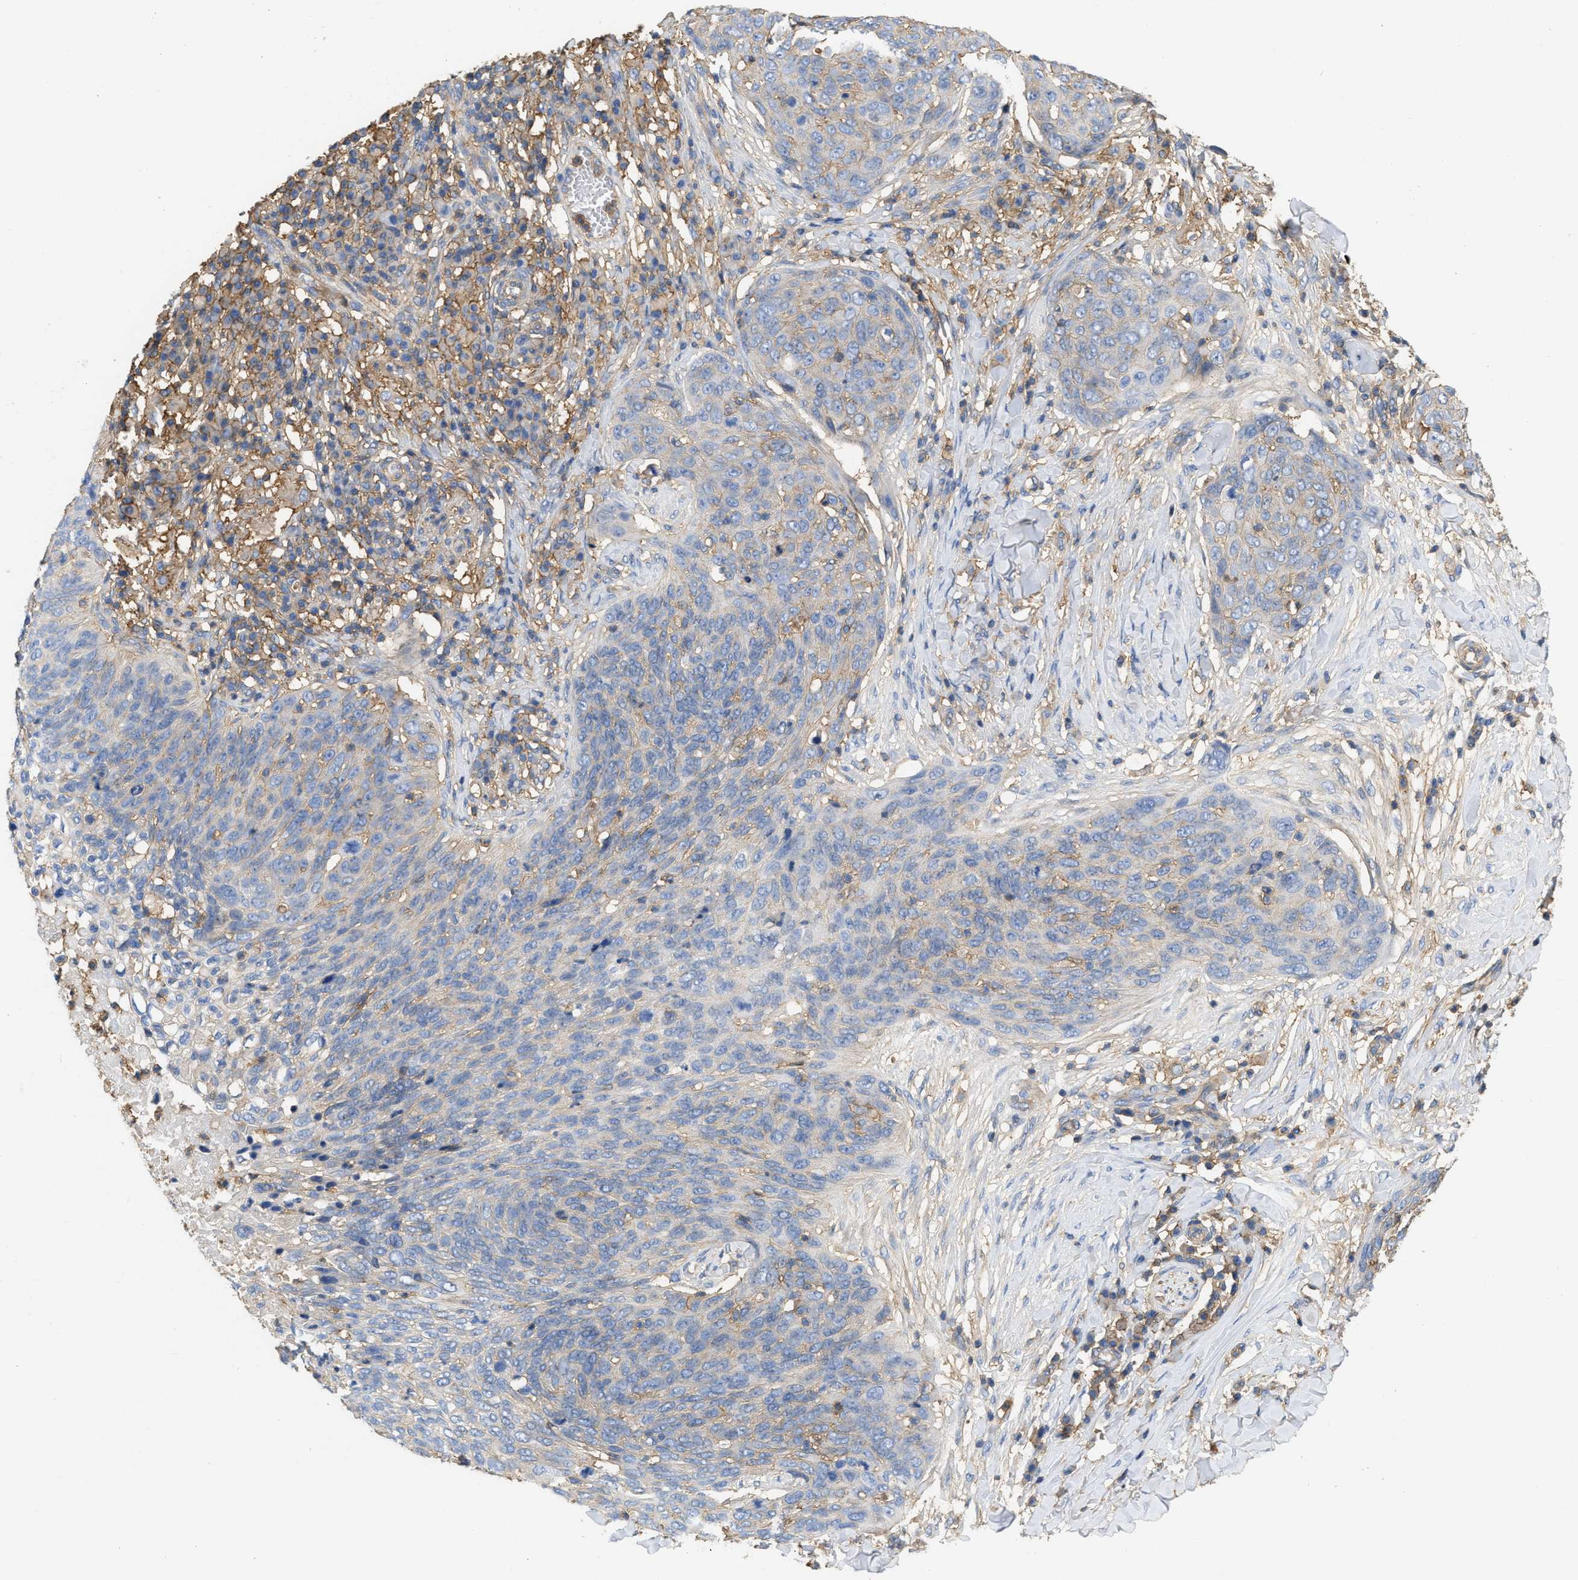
{"staining": {"intensity": "weak", "quantity": "25%-75%", "location": "cytoplasmic/membranous"}, "tissue": "skin cancer", "cell_type": "Tumor cells", "image_type": "cancer", "snomed": [{"axis": "morphology", "description": "Squamous cell carcinoma in situ, NOS"}, {"axis": "morphology", "description": "Squamous cell carcinoma, NOS"}, {"axis": "topography", "description": "Skin"}], "caption": "Skin squamous cell carcinoma stained with a brown dye exhibits weak cytoplasmic/membranous positive staining in approximately 25%-75% of tumor cells.", "gene": "GNB4", "patient": {"sex": "male", "age": 93}}